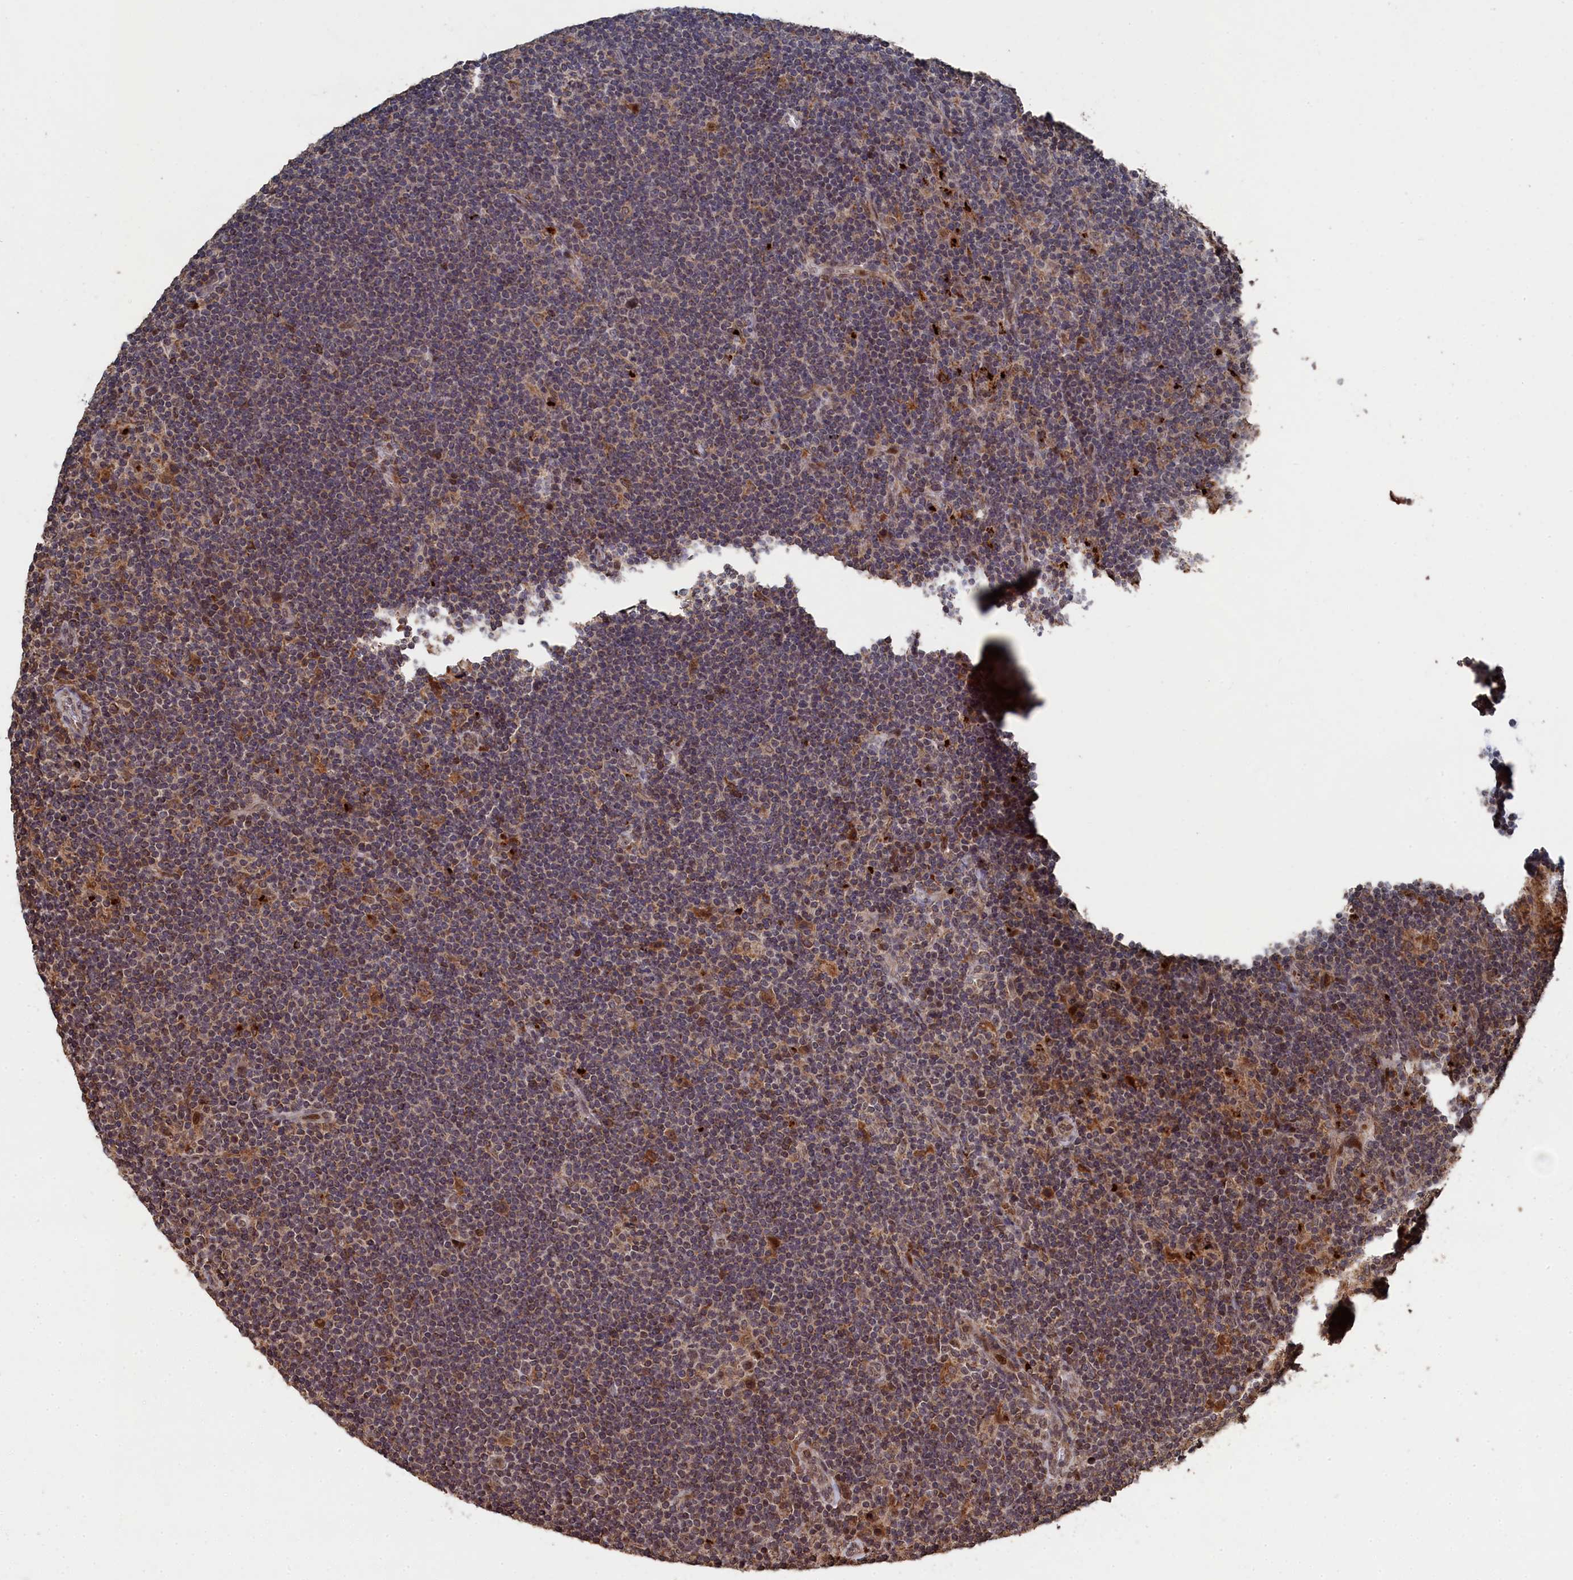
{"staining": {"intensity": "moderate", "quantity": "25%-75%", "location": "cytoplasmic/membranous,nuclear"}, "tissue": "lymphoma", "cell_type": "Tumor cells", "image_type": "cancer", "snomed": [{"axis": "morphology", "description": "Hodgkin's disease, NOS"}, {"axis": "topography", "description": "Lymph node"}], "caption": "Immunohistochemistry (IHC) histopathology image of neoplastic tissue: lymphoma stained using IHC exhibits medium levels of moderate protein expression localized specifically in the cytoplasmic/membranous and nuclear of tumor cells, appearing as a cytoplasmic/membranous and nuclear brown color.", "gene": "CEACAM21", "patient": {"sex": "female", "age": 57}}